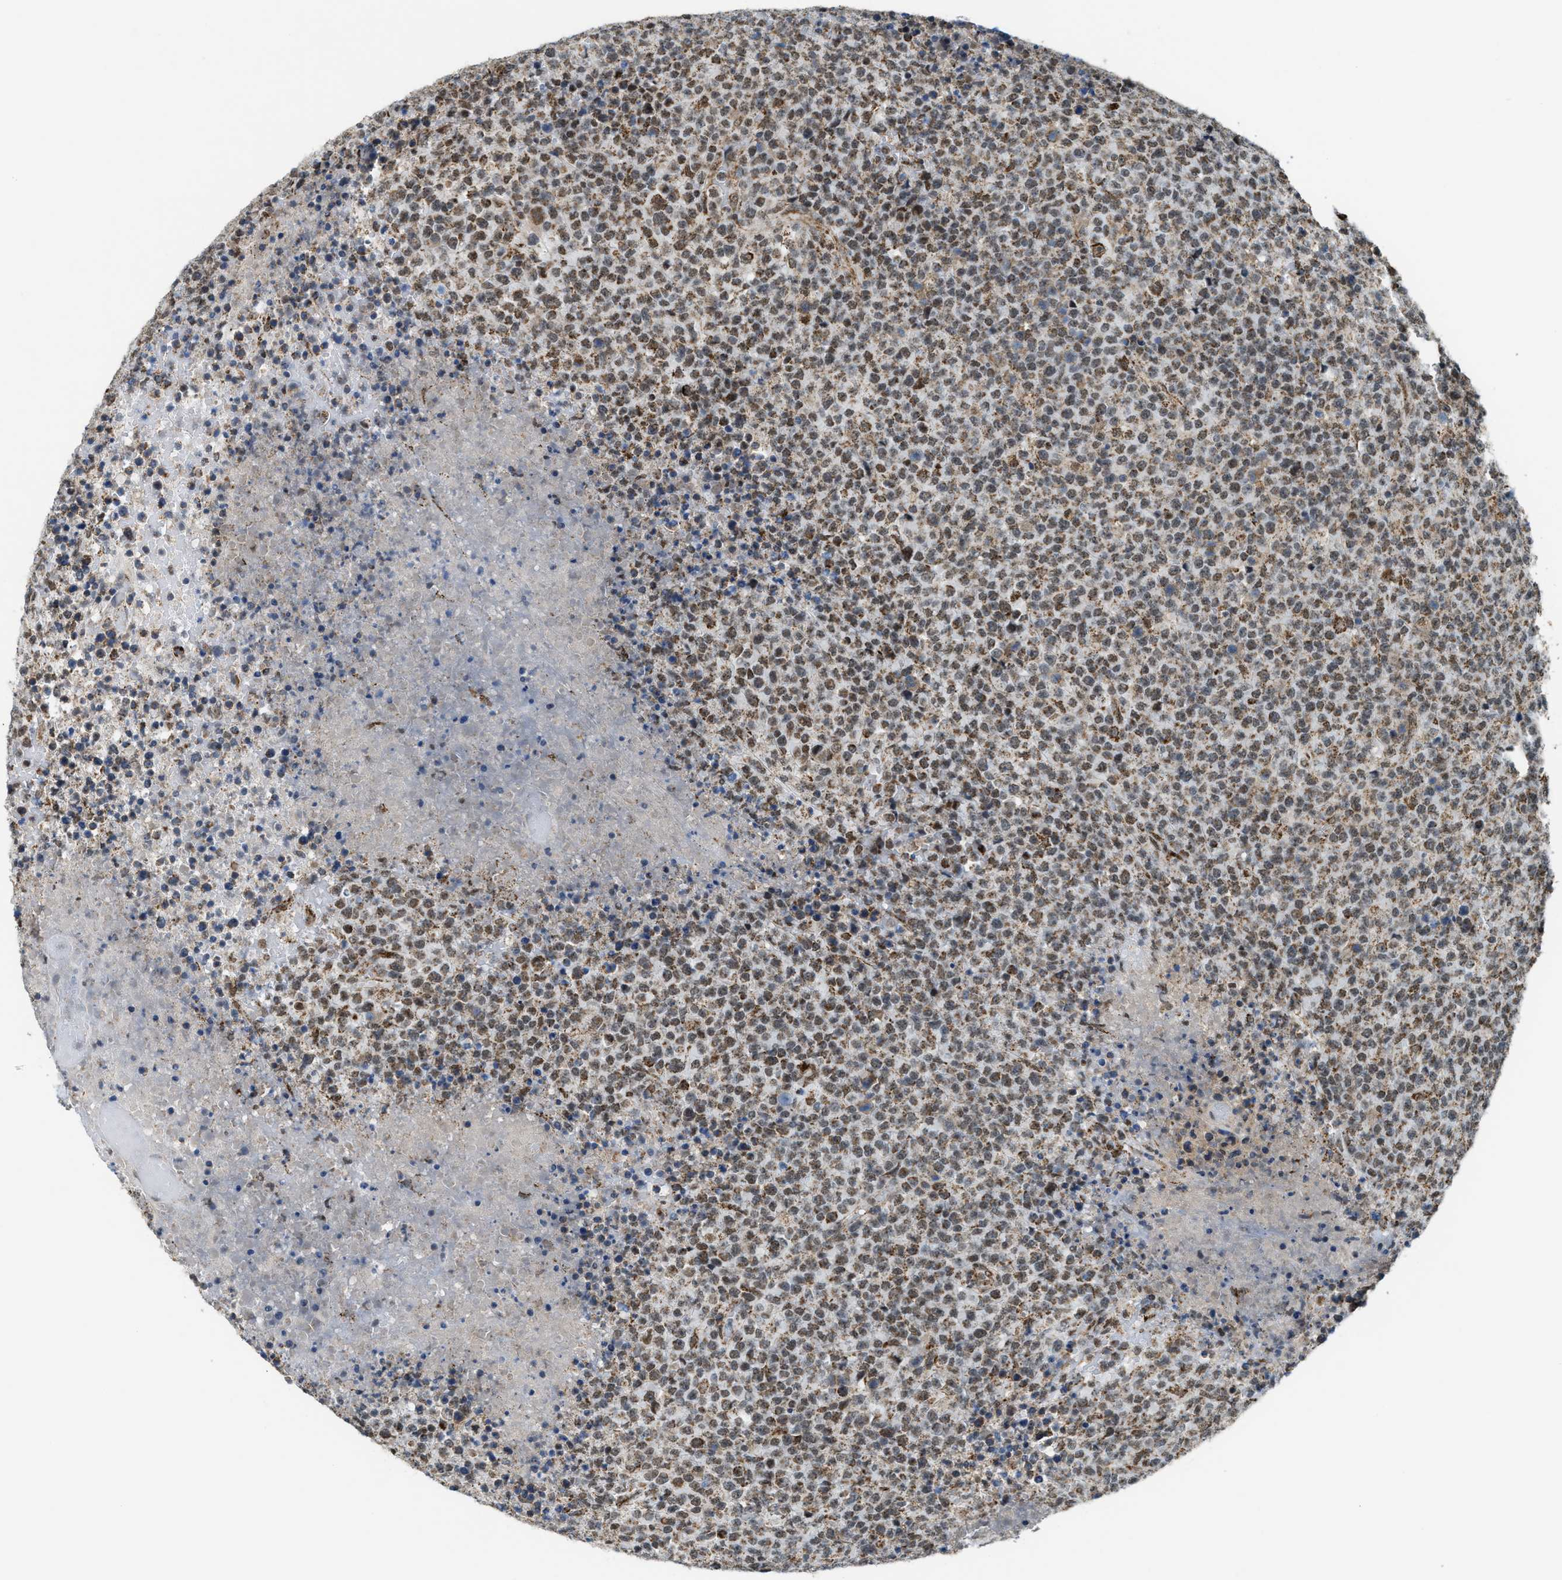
{"staining": {"intensity": "moderate", "quantity": ">75%", "location": "cytoplasmic/membranous,nuclear"}, "tissue": "lymphoma", "cell_type": "Tumor cells", "image_type": "cancer", "snomed": [{"axis": "morphology", "description": "Malignant lymphoma, non-Hodgkin's type, High grade"}, {"axis": "topography", "description": "Lymph node"}], "caption": "Brown immunohistochemical staining in human lymphoma reveals moderate cytoplasmic/membranous and nuclear staining in approximately >75% of tumor cells.", "gene": "HIBADH", "patient": {"sex": "male", "age": 13}}